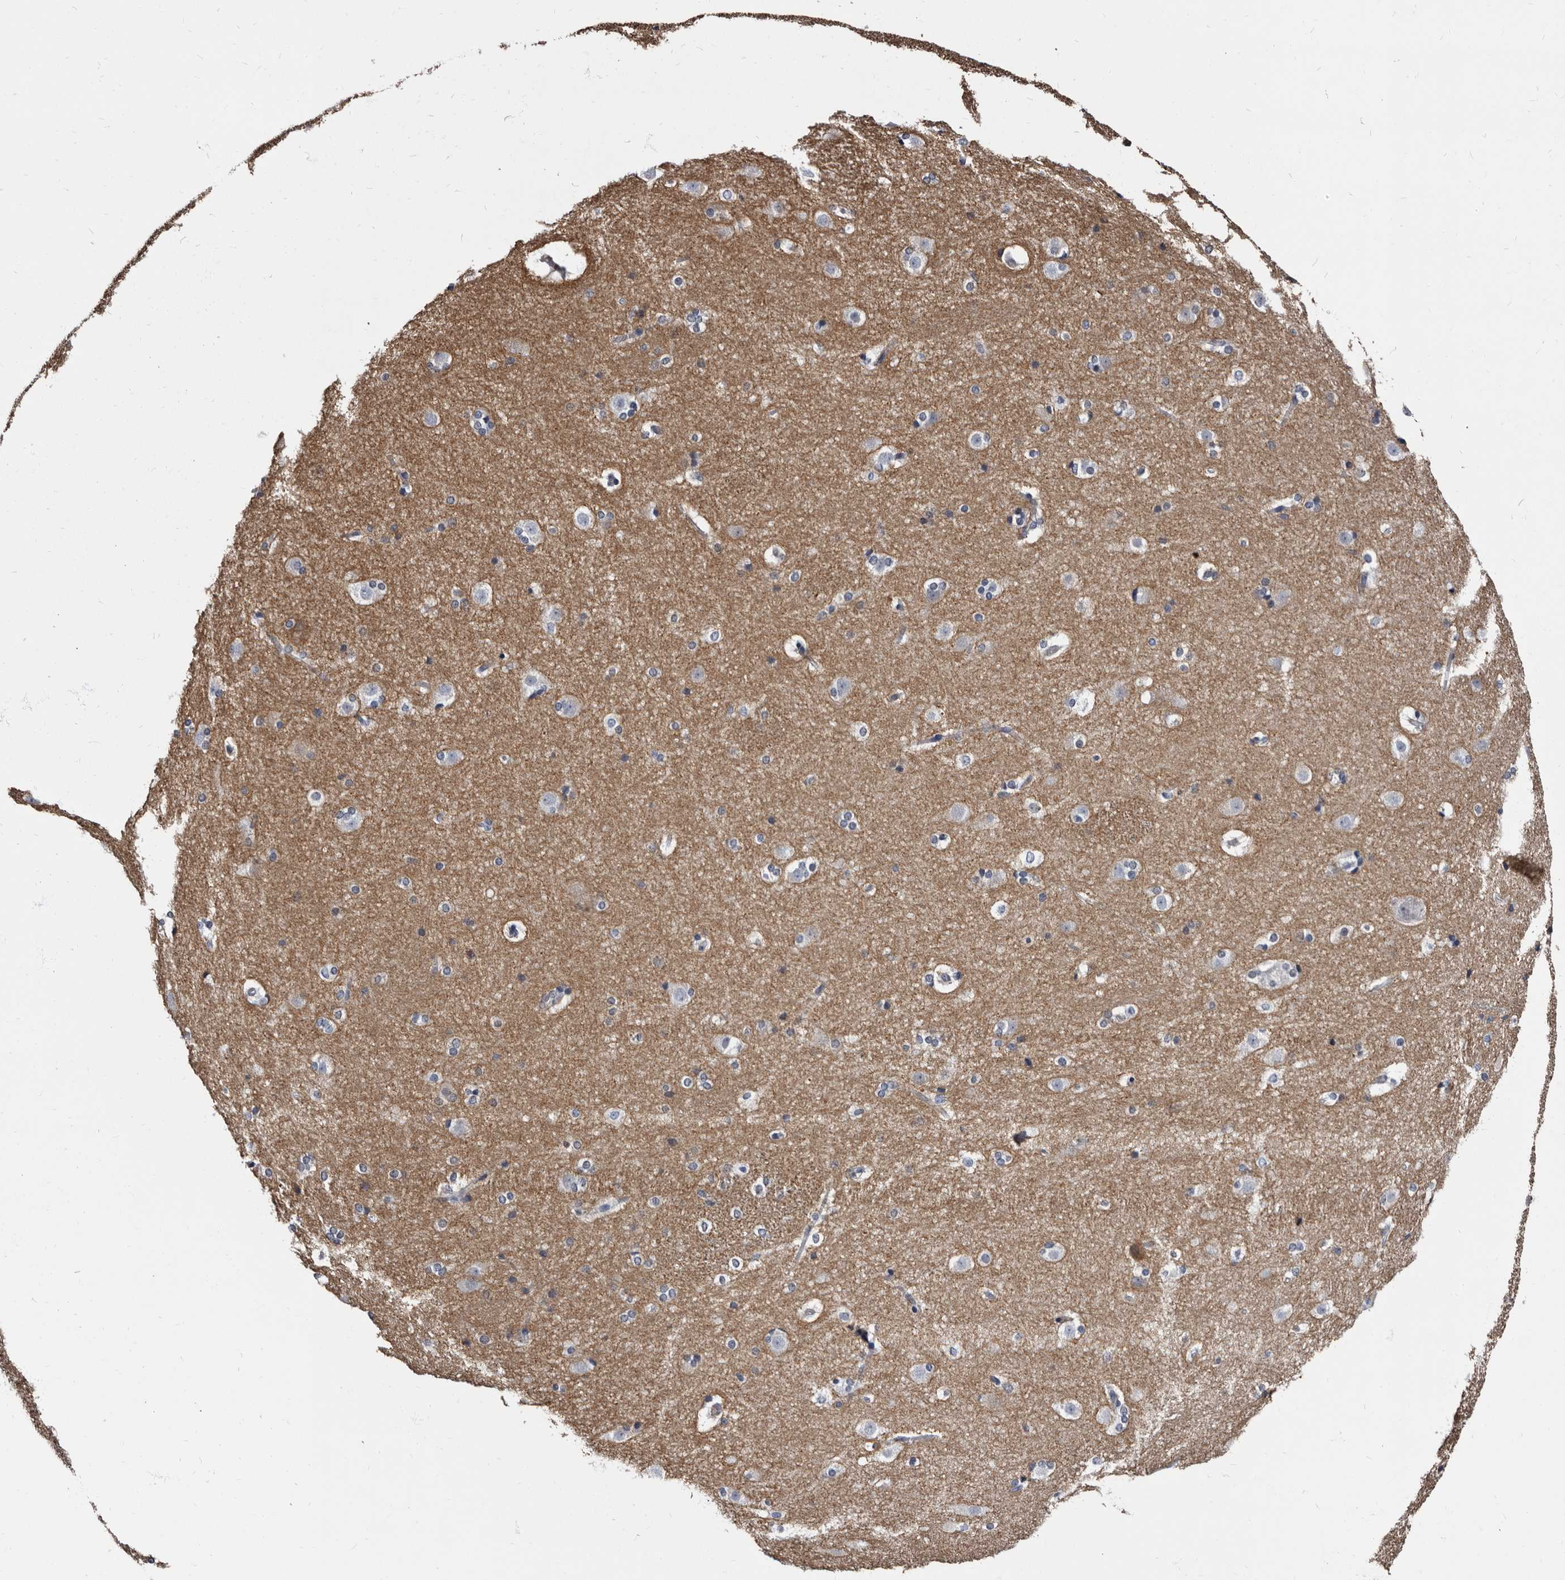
{"staining": {"intensity": "negative", "quantity": "none", "location": "none"}, "tissue": "caudate", "cell_type": "Glial cells", "image_type": "normal", "snomed": [{"axis": "morphology", "description": "Normal tissue, NOS"}, {"axis": "topography", "description": "Lateral ventricle wall"}], "caption": "DAB immunohistochemical staining of normal human caudate exhibits no significant staining in glial cells.", "gene": "EPB41L3", "patient": {"sex": "female", "age": 19}}